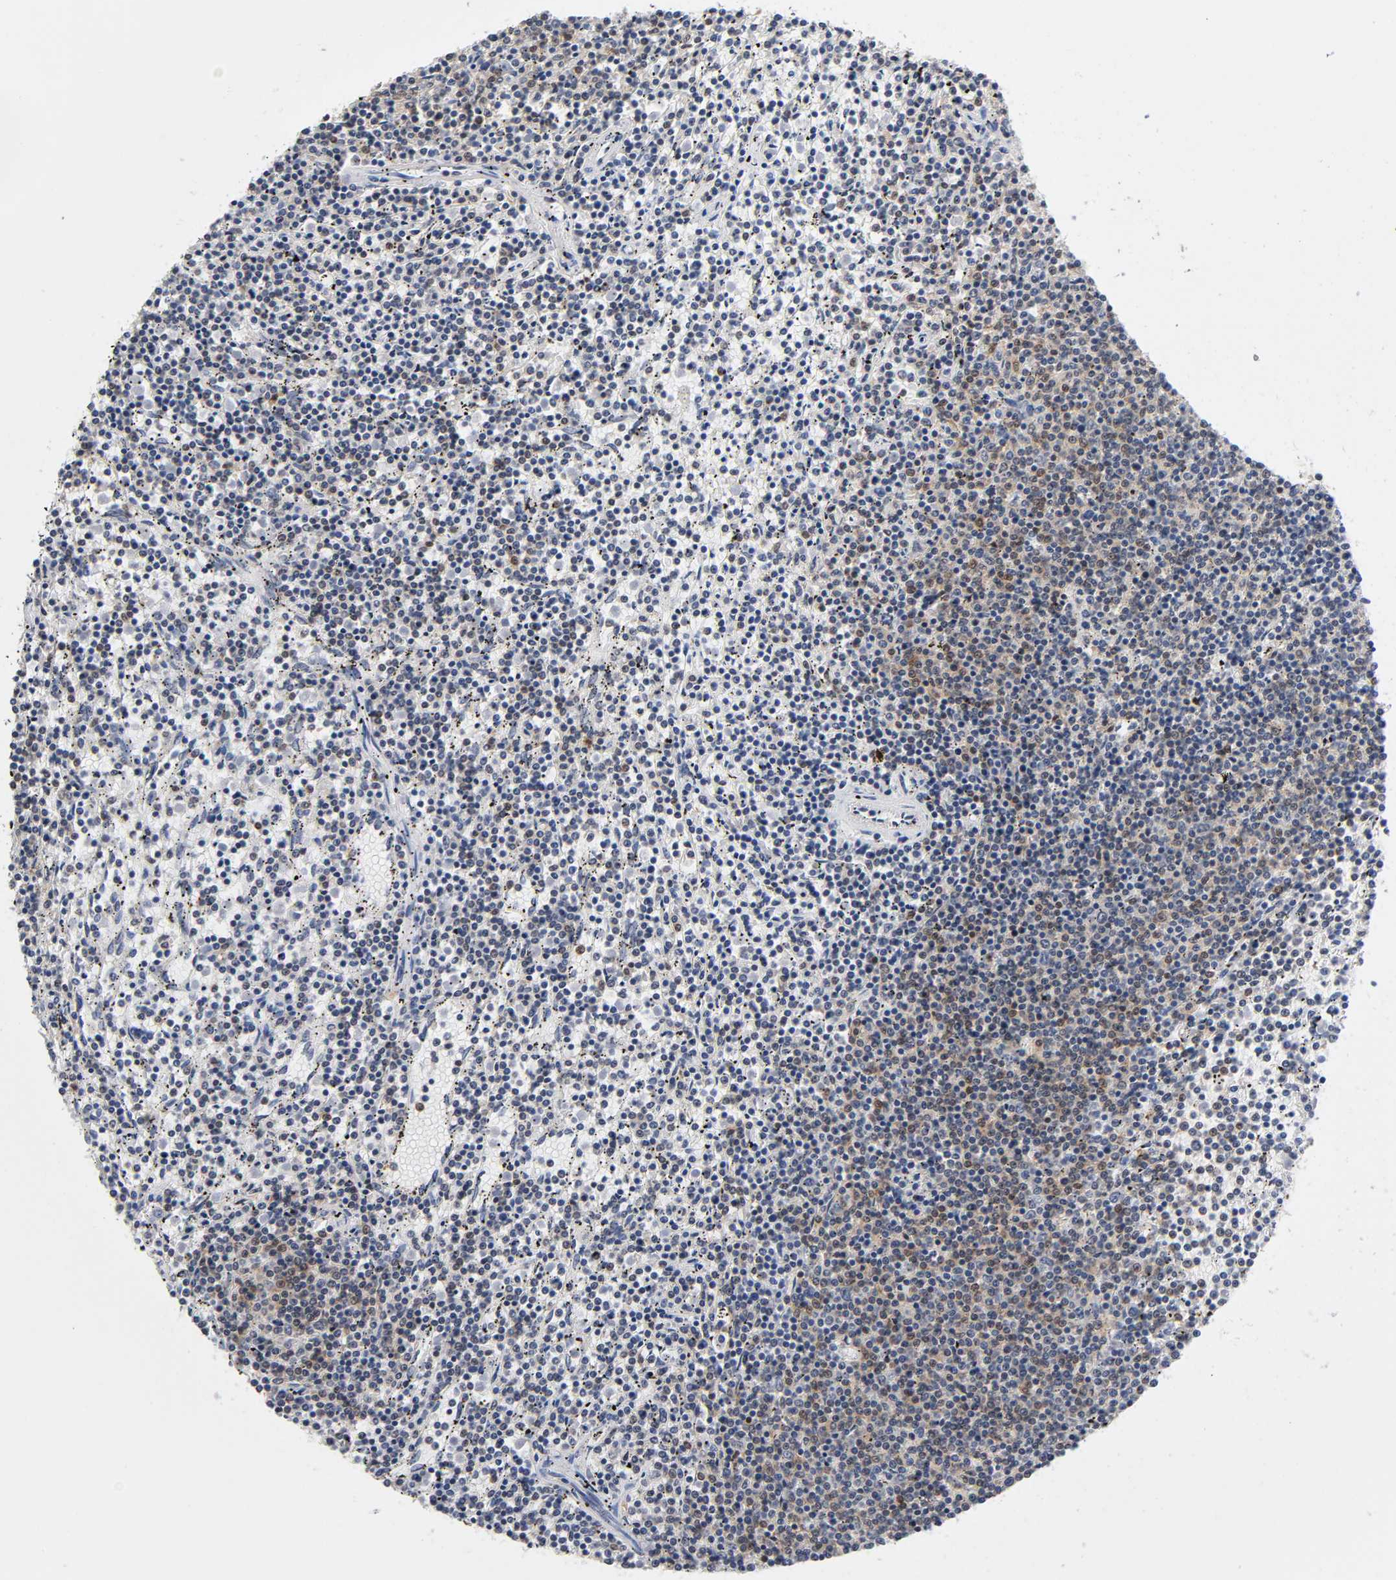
{"staining": {"intensity": "moderate", "quantity": "25%-75%", "location": "nuclear"}, "tissue": "lymphoma", "cell_type": "Tumor cells", "image_type": "cancer", "snomed": [{"axis": "morphology", "description": "Malignant lymphoma, non-Hodgkin's type, Low grade"}, {"axis": "topography", "description": "Spleen"}], "caption": "The immunohistochemical stain highlights moderate nuclear expression in tumor cells of malignant lymphoma, non-Hodgkin's type (low-grade) tissue.", "gene": "NFATC1", "patient": {"sex": "female", "age": 50}}